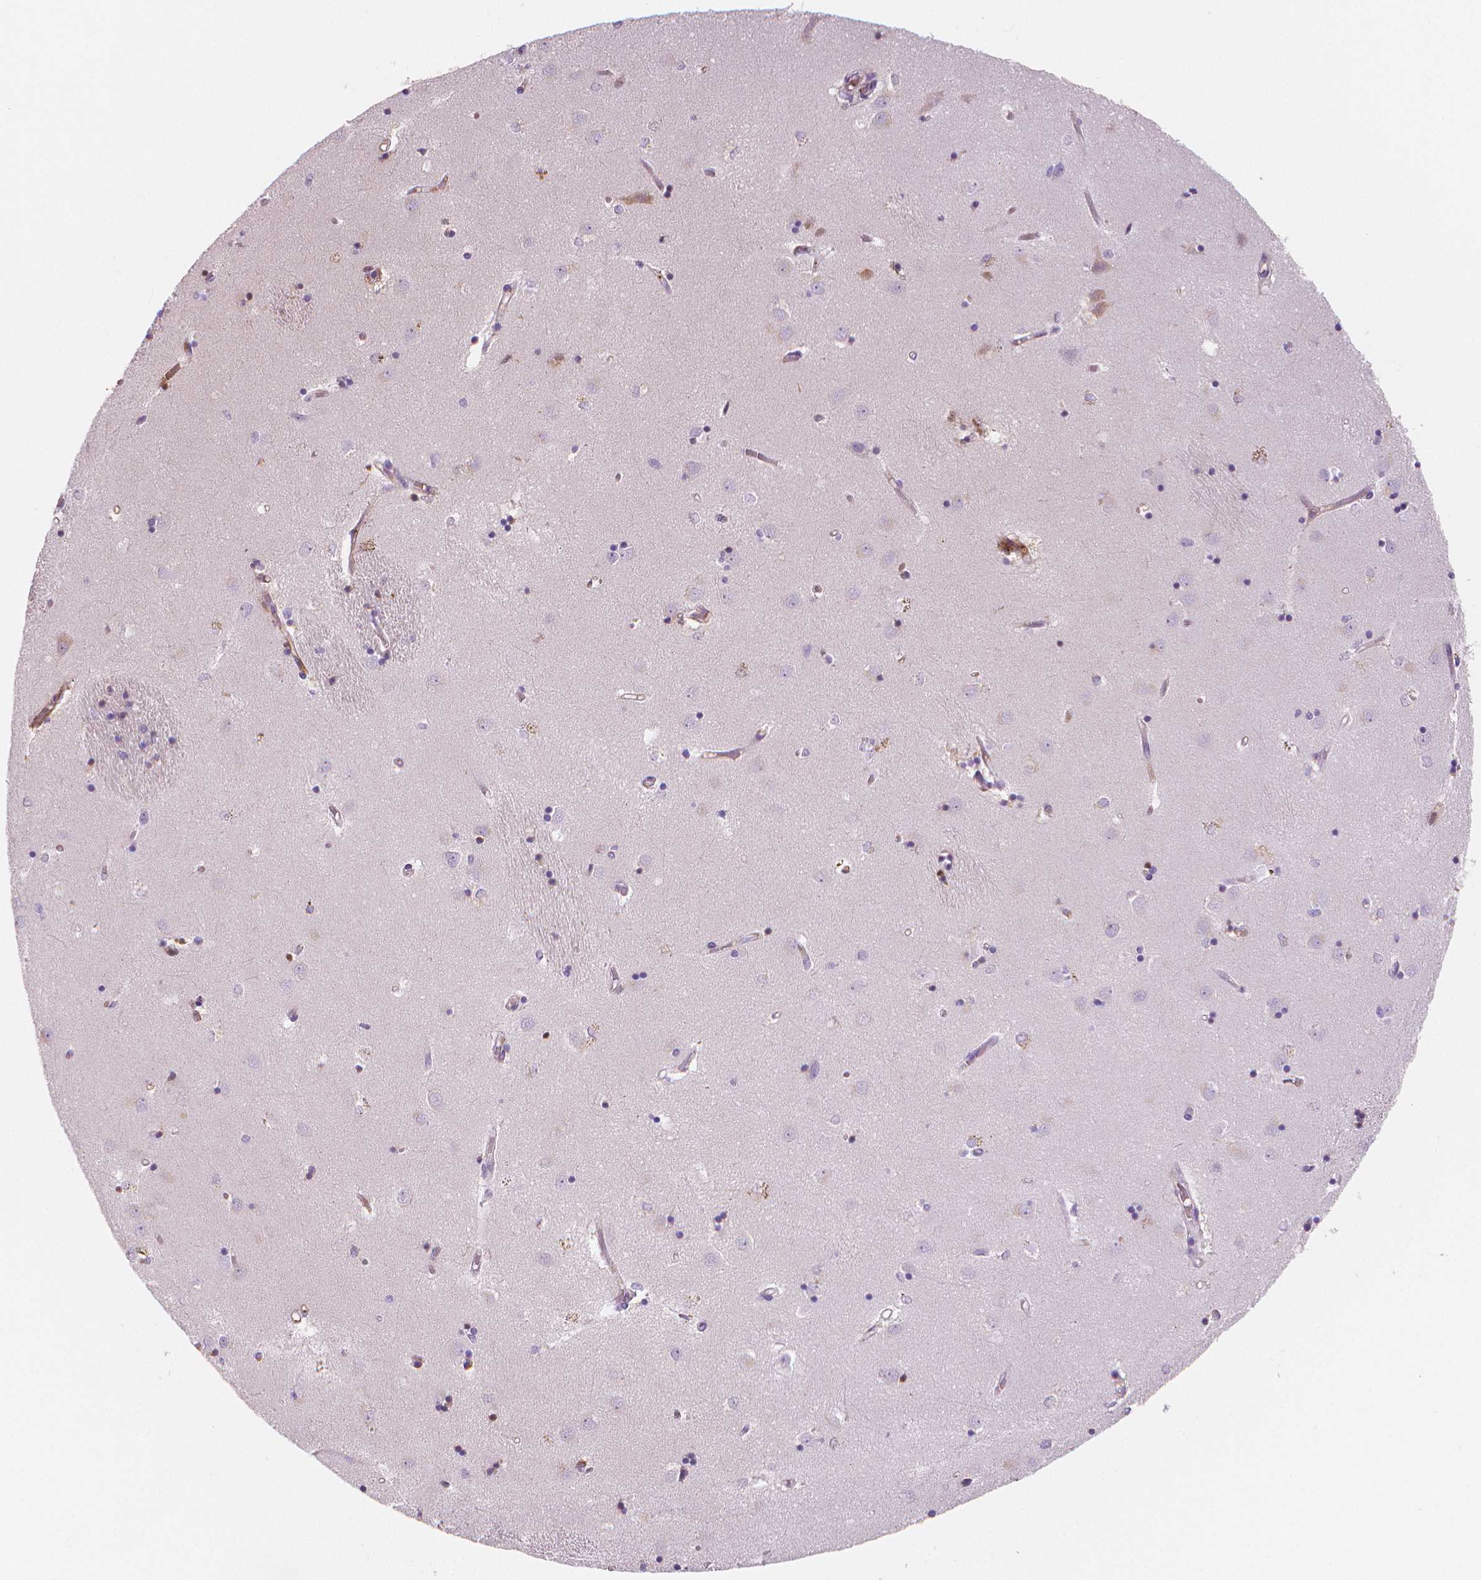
{"staining": {"intensity": "negative", "quantity": "none", "location": "none"}, "tissue": "caudate", "cell_type": "Glial cells", "image_type": "normal", "snomed": [{"axis": "morphology", "description": "Normal tissue, NOS"}, {"axis": "topography", "description": "Lateral ventricle wall"}], "caption": "Immunohistochemistry (IHC) image of unremarkable caudate: human caudate stained with DAB (3,3'-diaminobenzidine) exhibits no significant protein positivity in glial cells. The staining was performed using DAB to visualize the protein expression in brown, while the nuclei were stained in blue with hematoxylin (Magnification: 20x).", "gene": "APOA4", "patient": {"sex": "male", "age": 54}}